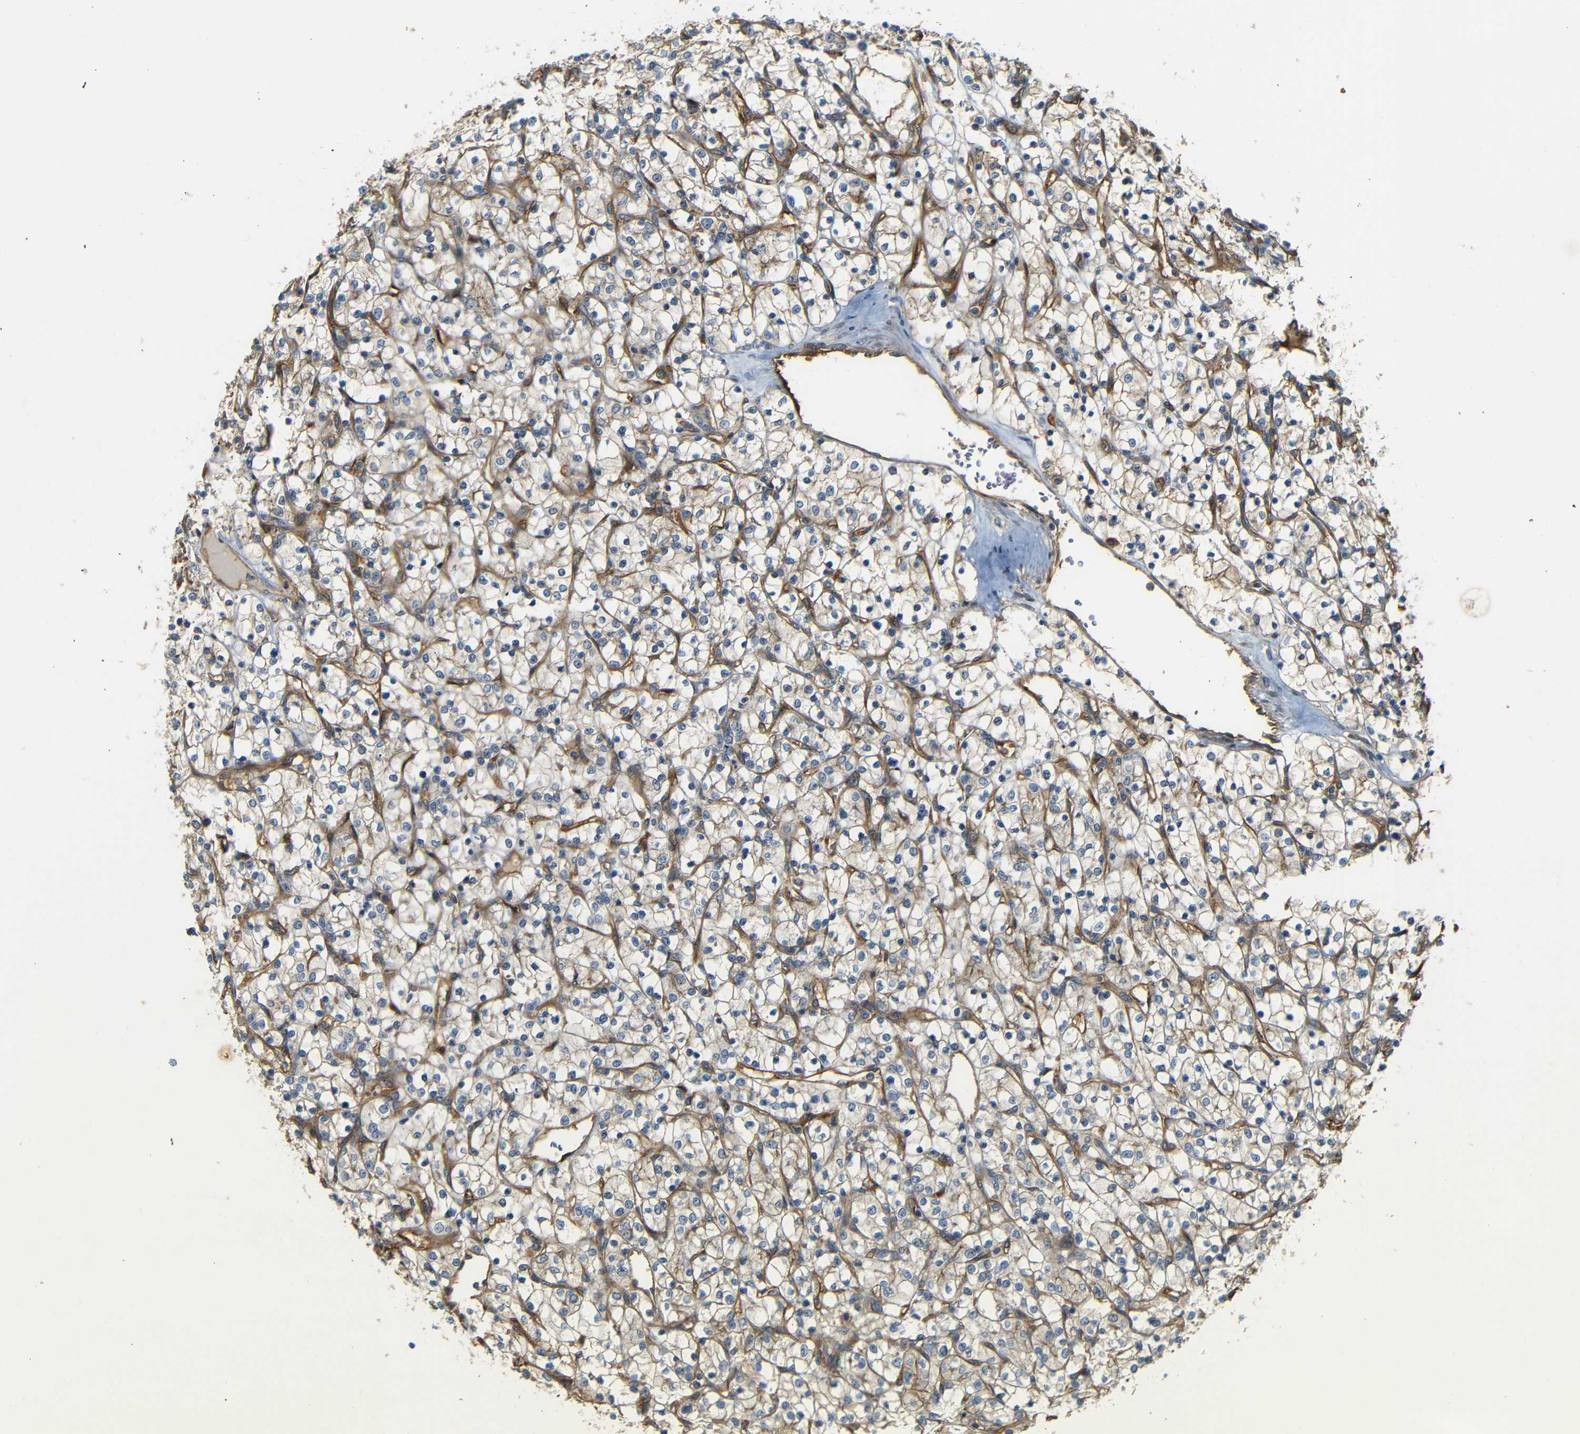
{"staining": {"intensity": "weak", "quantity": "<25%", "location": "cytoplasmic/membranous"}, "tissue": "renal cancer", "cell_type": "Tumor cells", "image_type": "cancer", "snomed": [{"axis": "morphology", "description": "Adenocarcinoma, NOS"}, {"axis": "topography", "description": "Kidney"}], "caption": "Immunohistochemical staining of renal adenocarcinoma exhibits no significant expression in tumor cells. Brightfield microscopy of immunohistochemistry stained with DAB (brown) and hematoxylin (blue), captured at high magnification.", "gene": "RELL1", "patient": {"sex": "female", "age": 69}}